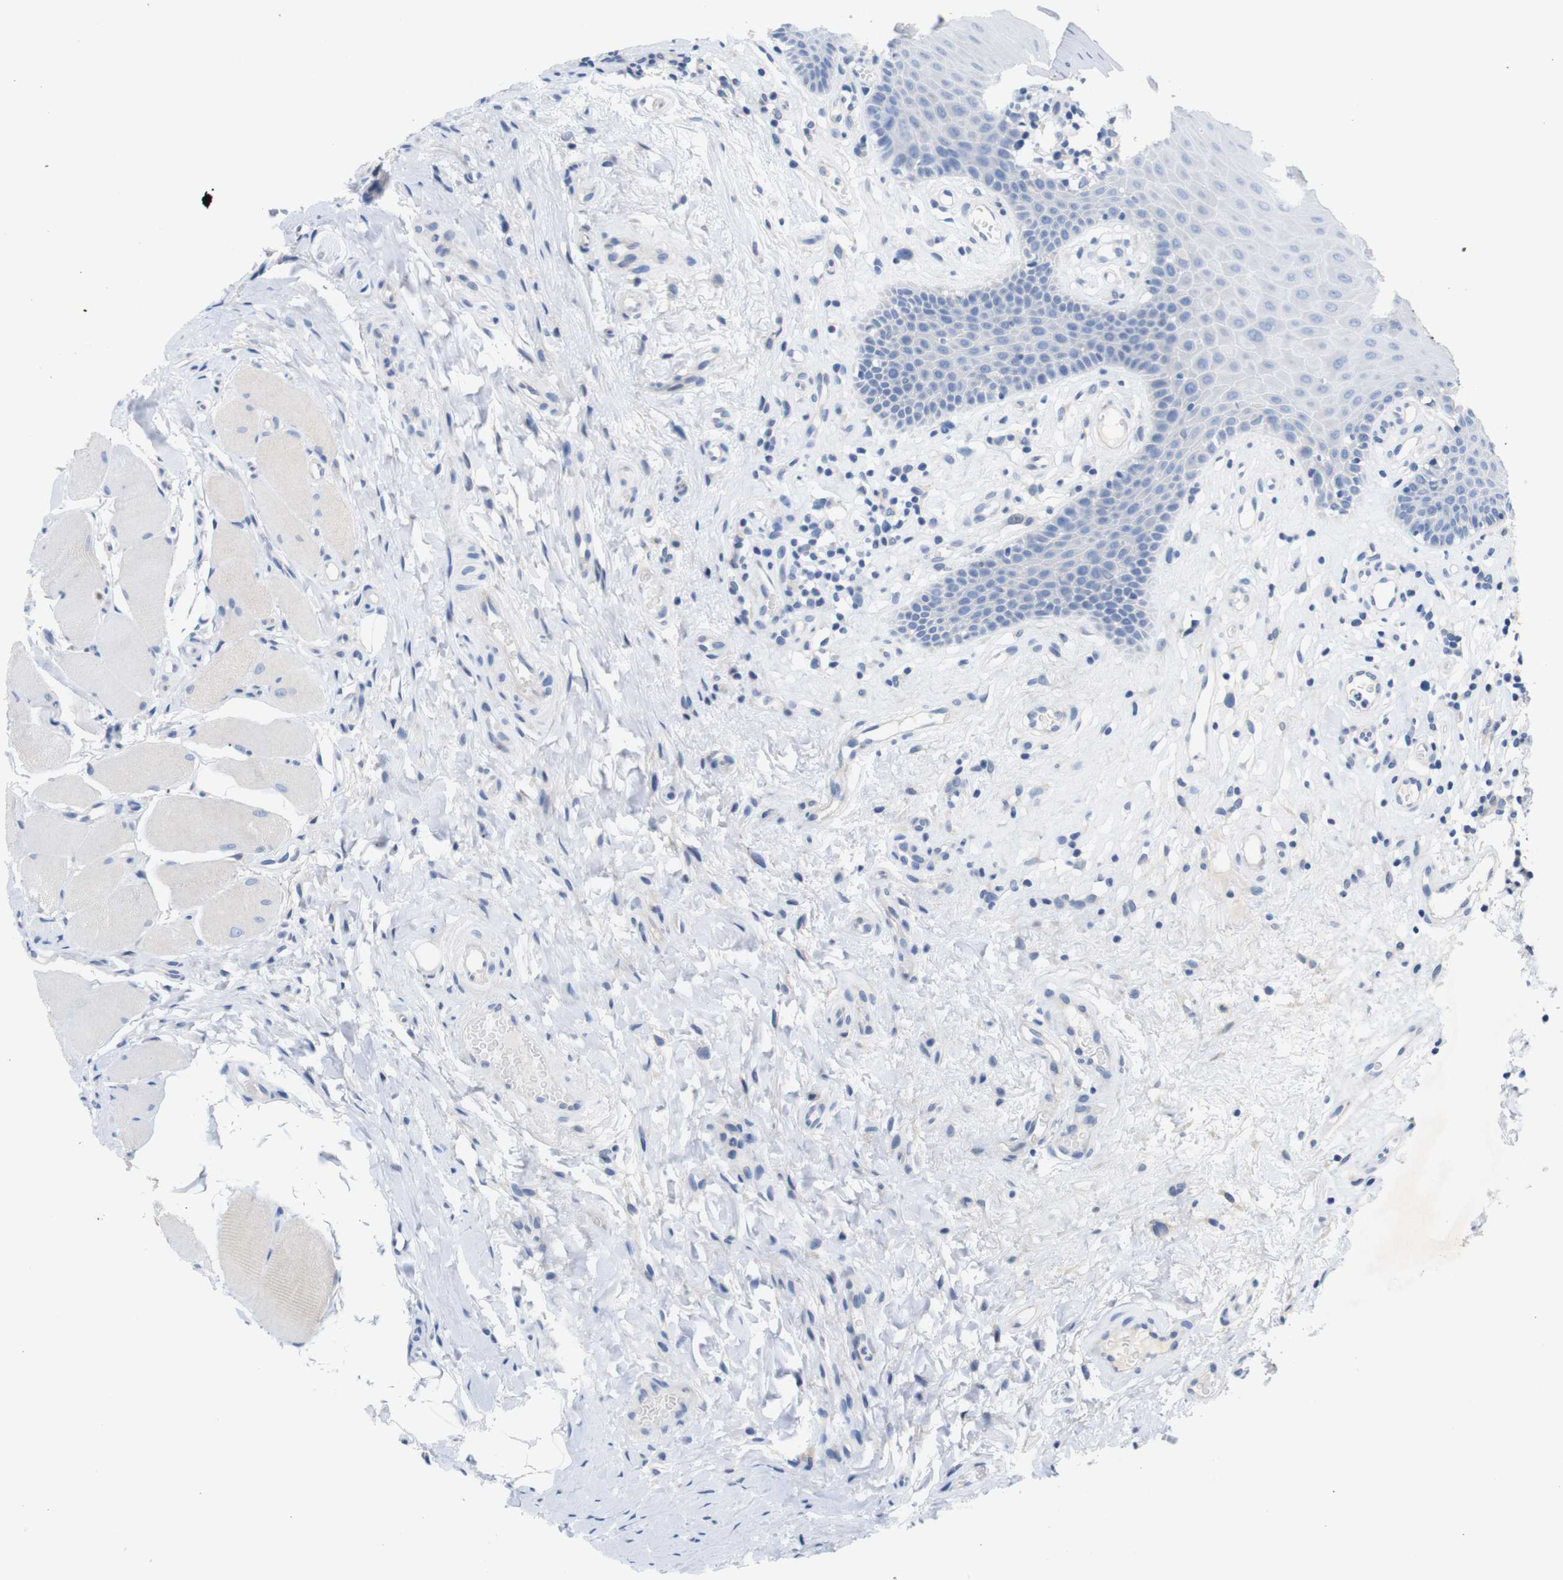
{"staining": {"intensity": "negative", "quantity": "none", "location": "none"}, "tissue": "oral mucosa", "cell_type": "Squamous epithelial cells", "image_type": "normal", "snomed": [{"axis": "morphology", "description": "Normal tissue, NOS"}, {"axis": "topography", "description": "Skeletal muscle"}, {"axis": "topography", "description": "Oral tissue"}], "caption": "IHC micrograph of normal oral mucosa stained for a protein (brown), which shows no expression in squamous epithelial cells.", "gene": "ITGA5", "patient": {"sex": "male", "age": 58}}